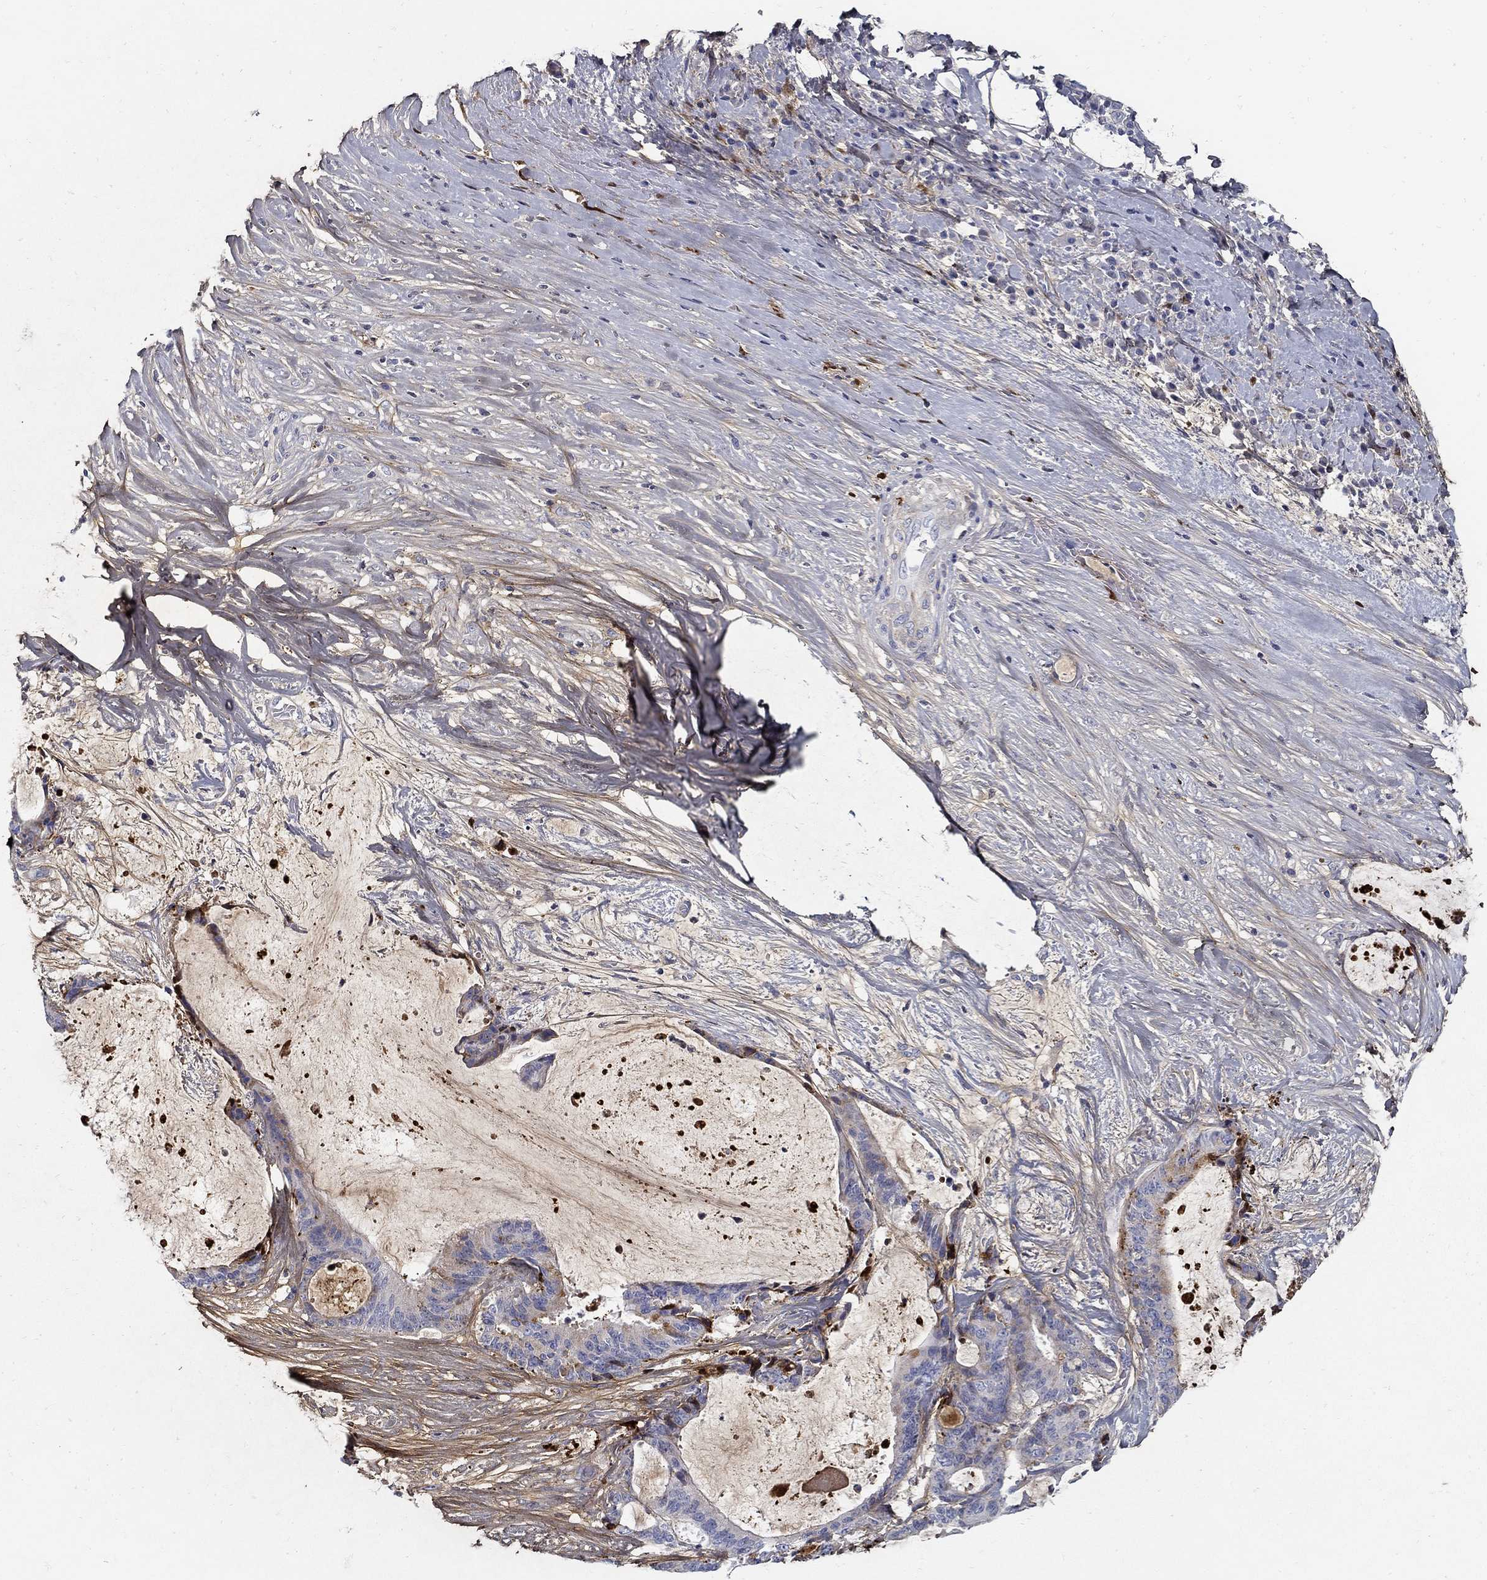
{"staining": {"intensity": "negative", "quantity": "none", "location": "none"}, "tissue": "liver cancer", "cell_type": "Tumor cells", "image_type": "cancer", "snomed": [{"axis": "morphology", "description": "Cholangiocarcinoma"}, {"axis": "topography", "description": "Liver"}], "caption": "High magnification brightfield microscopy of cholangiocarcinoma (liver) stained with DAB (3,3'-diaminobenzidine) (brown) and counterstained with hematoxylin (blue): tumor cells show no significant staining.", "gene": "TGFBI", "patient": {"sex": "female", "age": 73}}